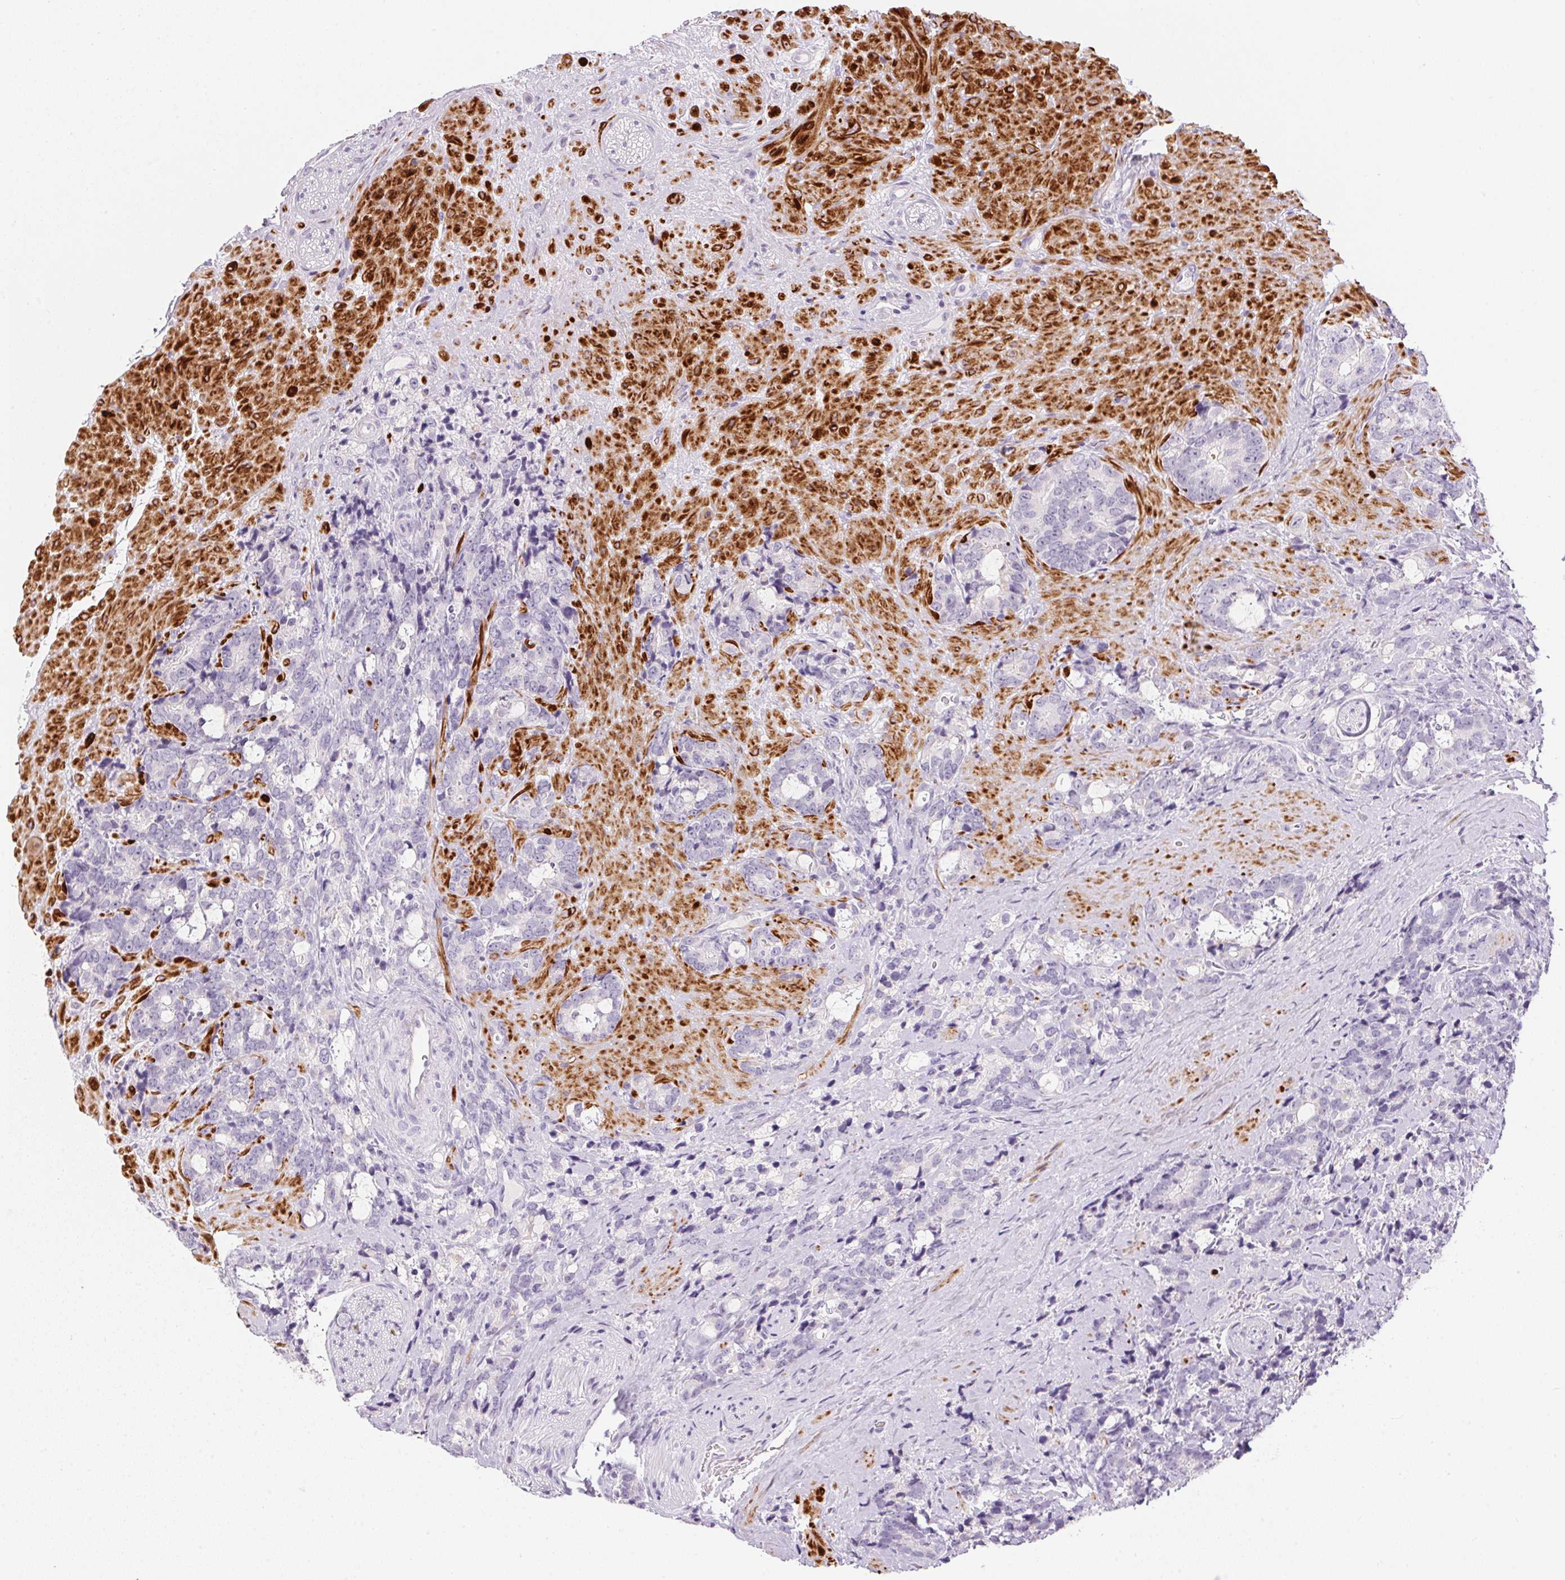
{"staining": {"intensity": "negative", "quantity": "none", "location": "none"}, "tissue": "prostate cancer", "cell_type": "Tumor cells", "image_type": "cancer", "snomed": [{"axis": "morphology", "description": "Adenocarcinoma, High grade"}, {"axis": "topography", "description": "Prostate"}], "caption": "A high-resolution photomicrograph shows immunohistochemistry staining of prostate cancer (adenocarcinoma (high-grade)), which shows no significant staining in tumor cells.", "gene": "ECPAS", "patient": {"sex": "male", "age": 74}}